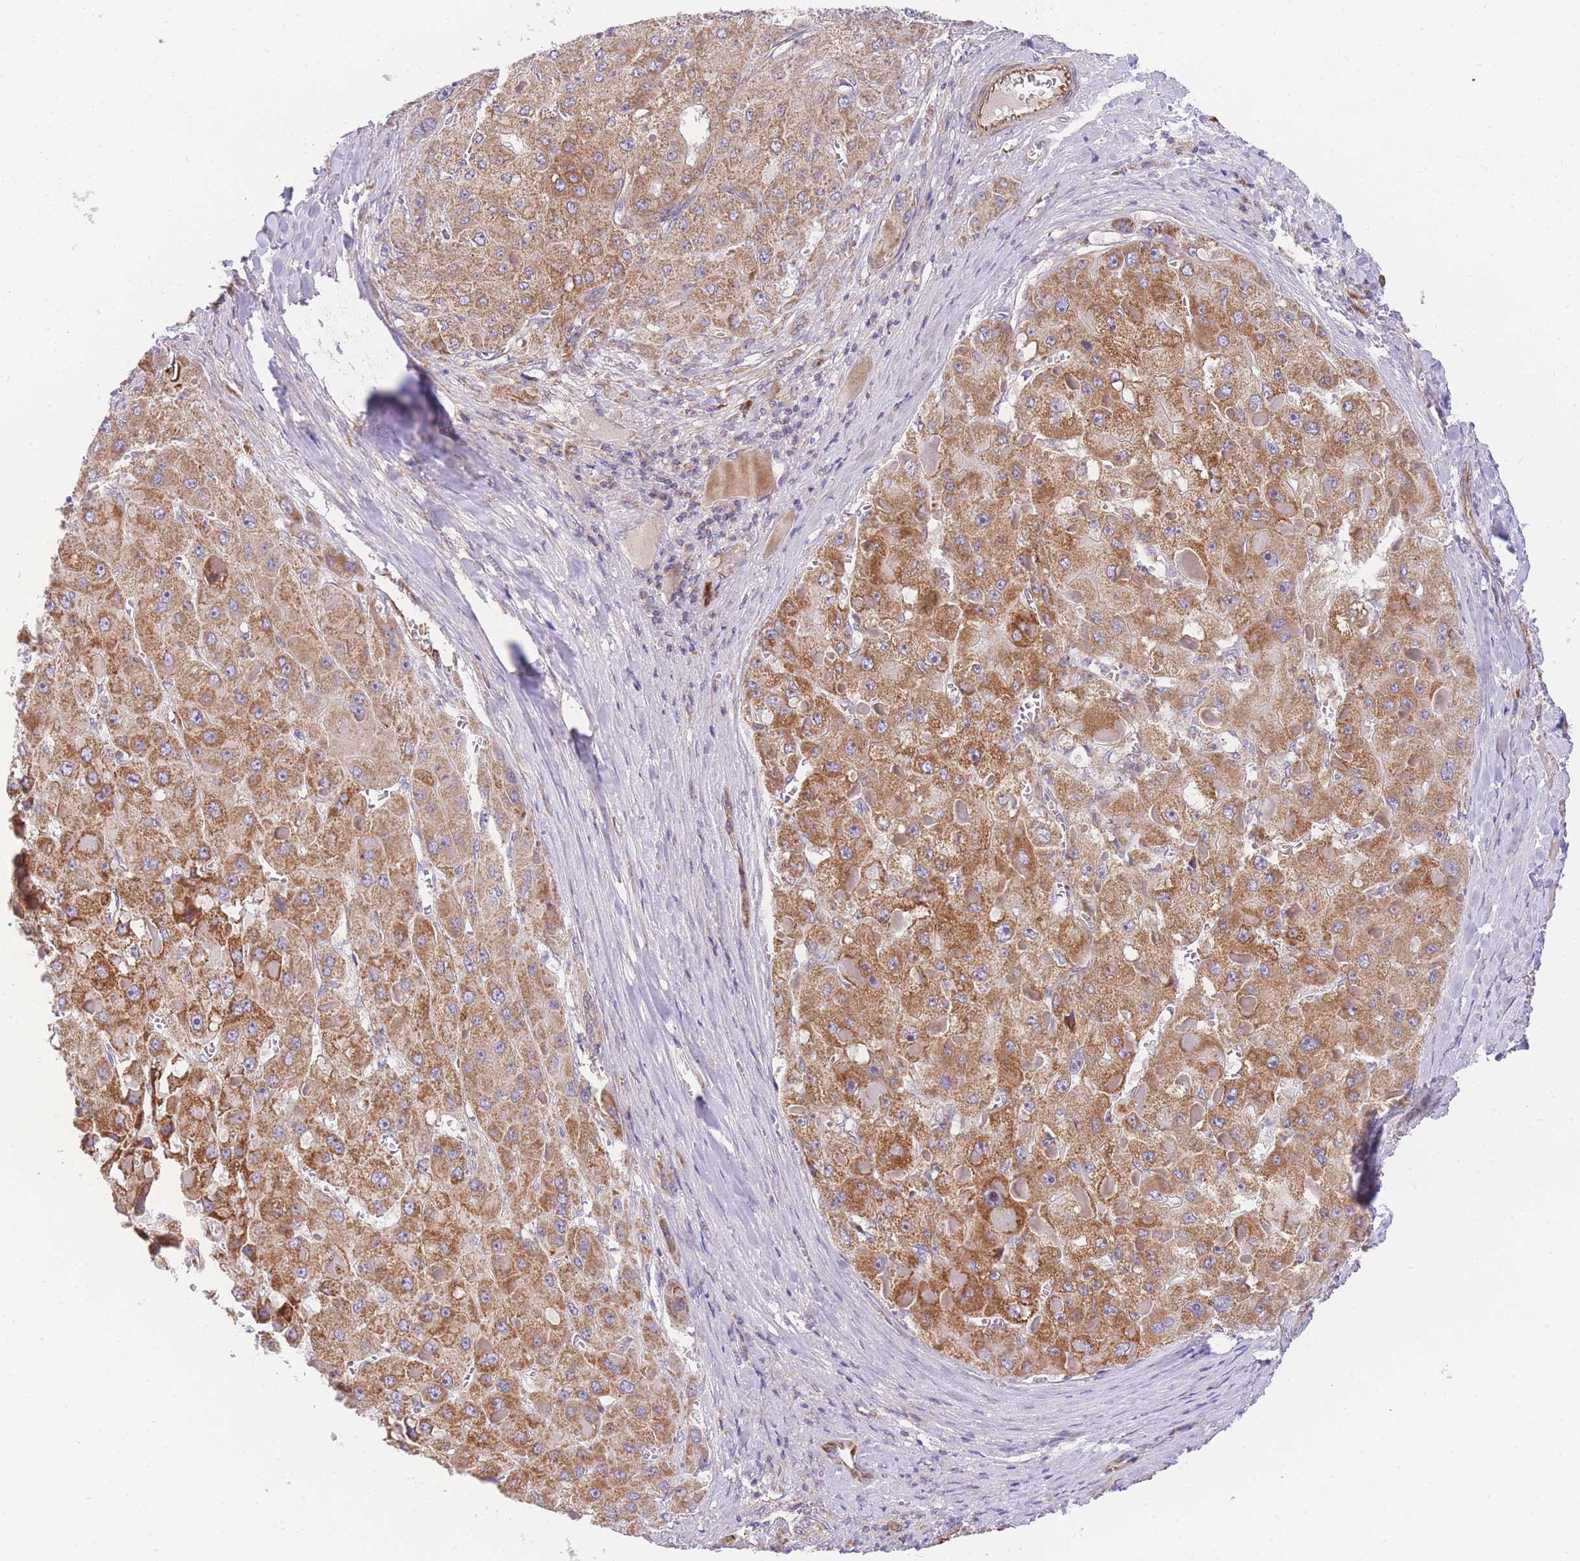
{"staining": {"intensity": "moderate", "quantity": ">75%", "location": "cytoplasmic/membranous"}, "tissue": "liver cancer", "cell_type": "Tumor cells", "image_type": "cancer", "snomed": [{"axis": "morphology", "description": "Carcinoma, Hepatocellular, NOS"}, {"axis": "topography", "description": "Liver"}], "caption": "Moderate cytoplasmic/membranous protein staining is present in approximately >75% of tumor cells in liver cancer (hepatocellular carcinoma).", "gene": "MTRES1", "patient": {"sex": "female", "age": 73}}